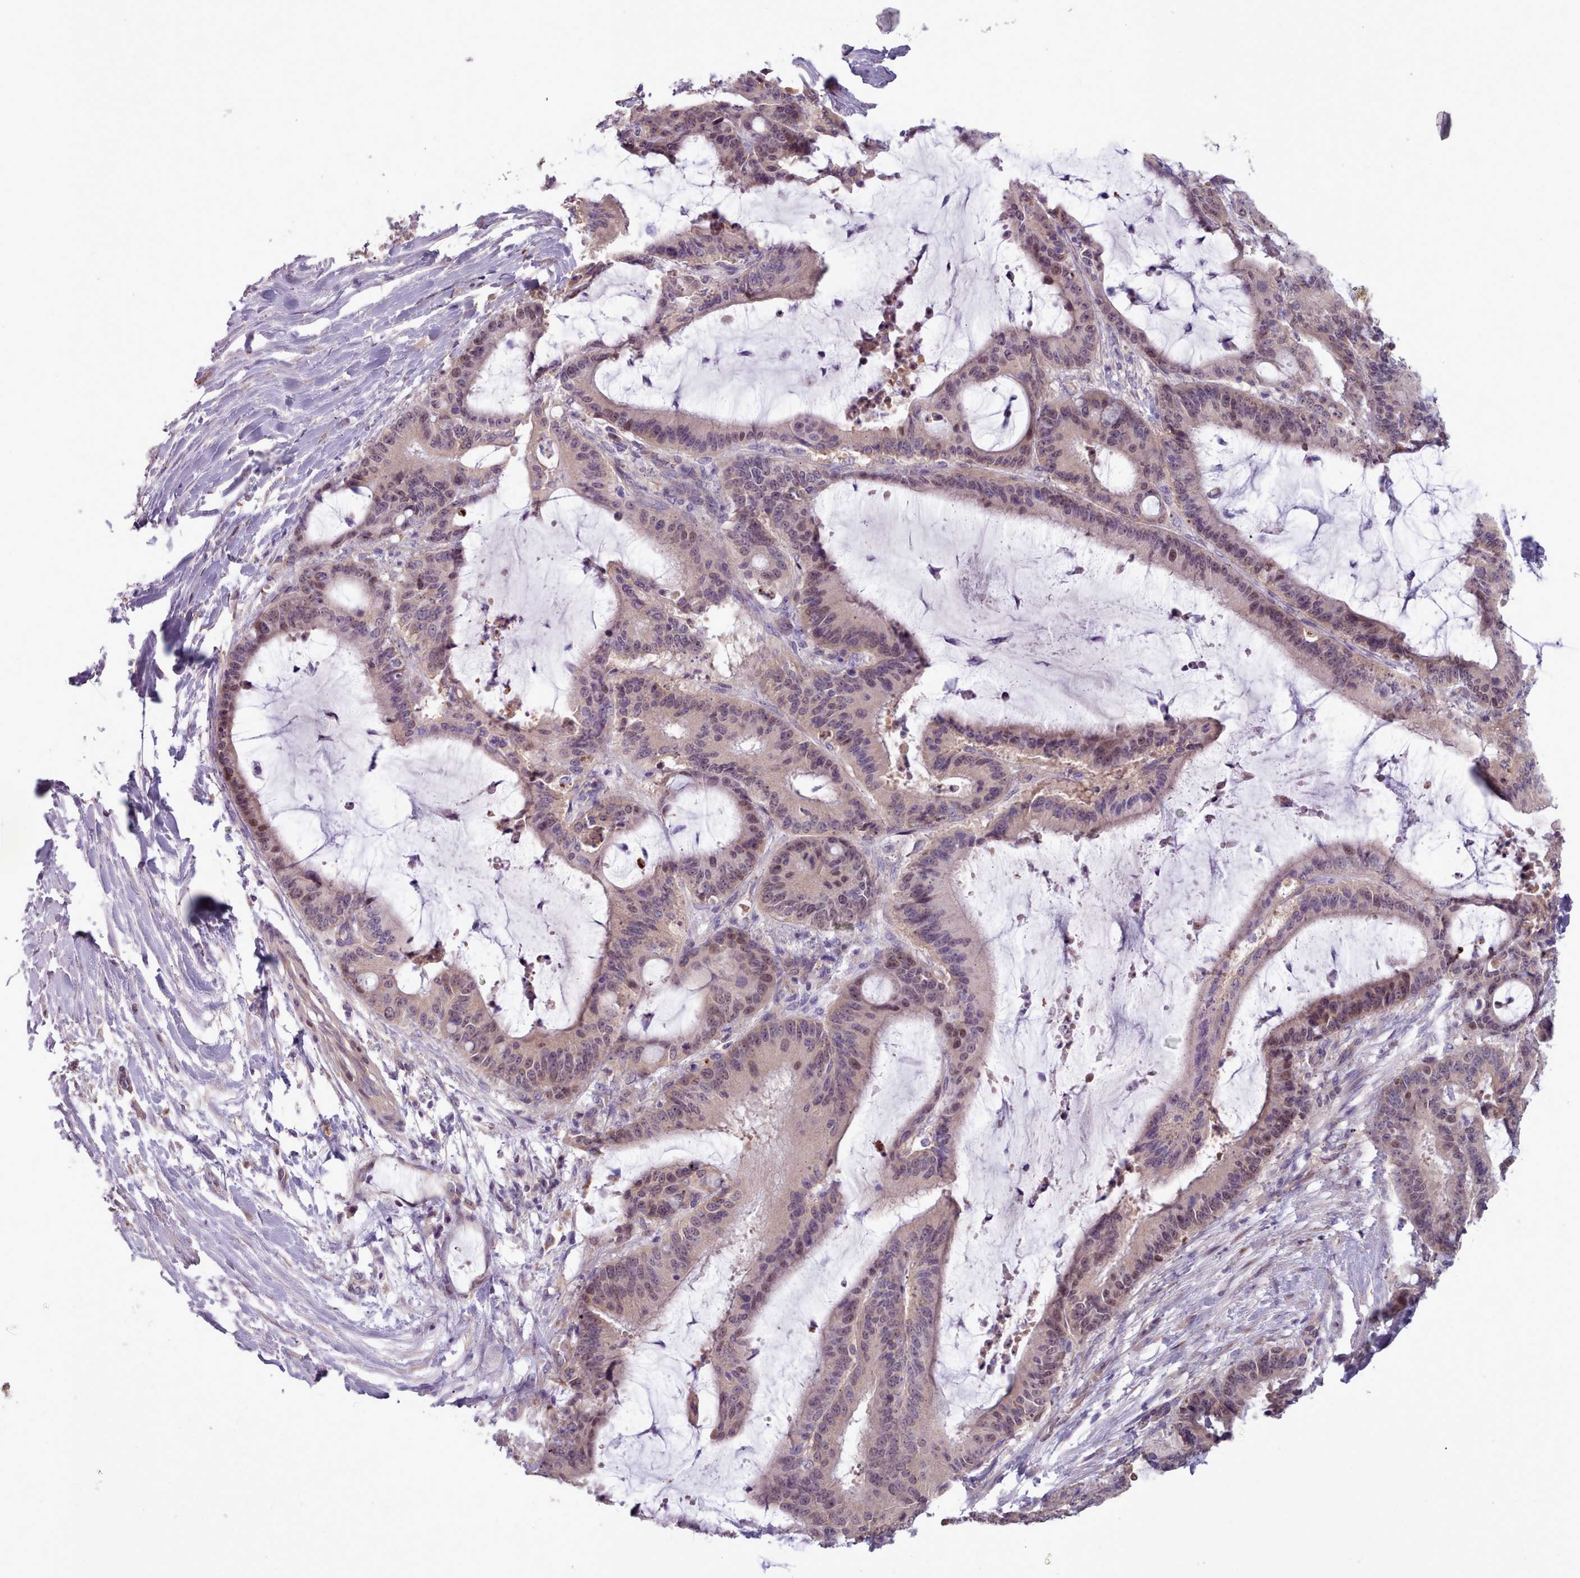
{"staining": {"intensity": "moderate", "quantity": "<25%", "location": "nuclear"}, "tissue": "liver cancer", "cell_type": "Tumor cells", "image_type": "cancer", "snomed": [{"axis": "morphology", "description": "Normal tissue, NOS"}, {"axis": "morphology", "description": "Cholangiocarcinoma"}, {"axis": "topography", "description": "Liver"}, {"axis": "topography", "description": "Peripheral nerve tissue"}], "caption": "Protein expression analysis of human liver cholangiocarcinoma reveals moderate nuclear staining in about <25% of tumor cells.", "gene": "DPF1", "patient": {"sex": "female", "age": 73}}